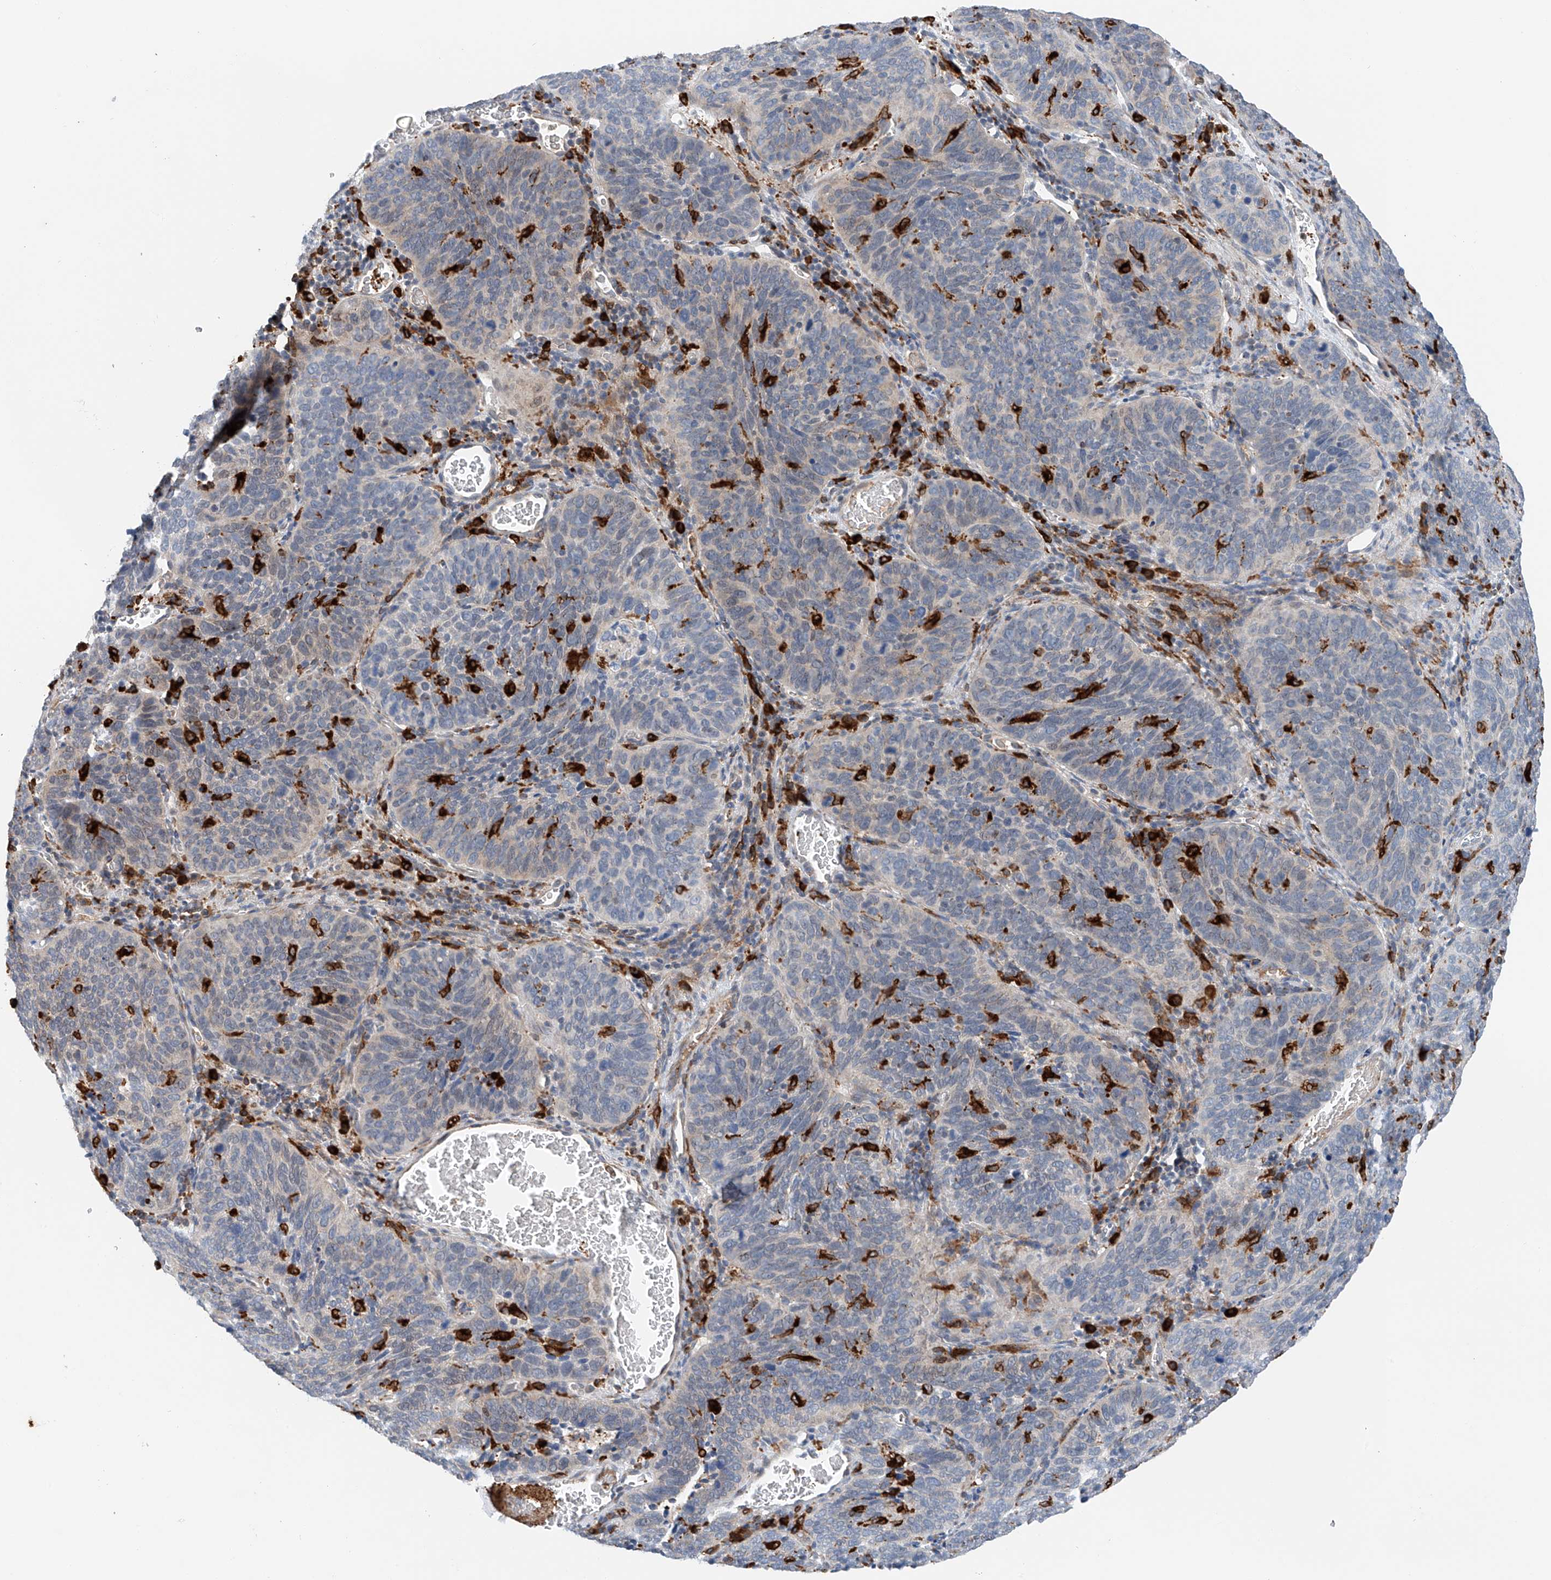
{"staining": {"intensity": "weak", "quantity": "<25%", "location": "cytoplasmic/membranous"}, "tissue": "cervical cancer", "cell_type": "Tumor cells", "image_type": "cancer", "snomed": [{"axis": "morphology", "description": "Squamous cell carcinoma, NOS"}, {"axis": "topography", "description": "Cervix"}], "caption": "Histopathology image shows no significant protein expression in tumor cells of squamous cell carcinoma (cervical). The staining is performed using DAB brown chromogen with nuclei counter-stained in using hematoxylin.", "gene": "TBXAS1", "patient": {"sex": "female", "age": 60}}